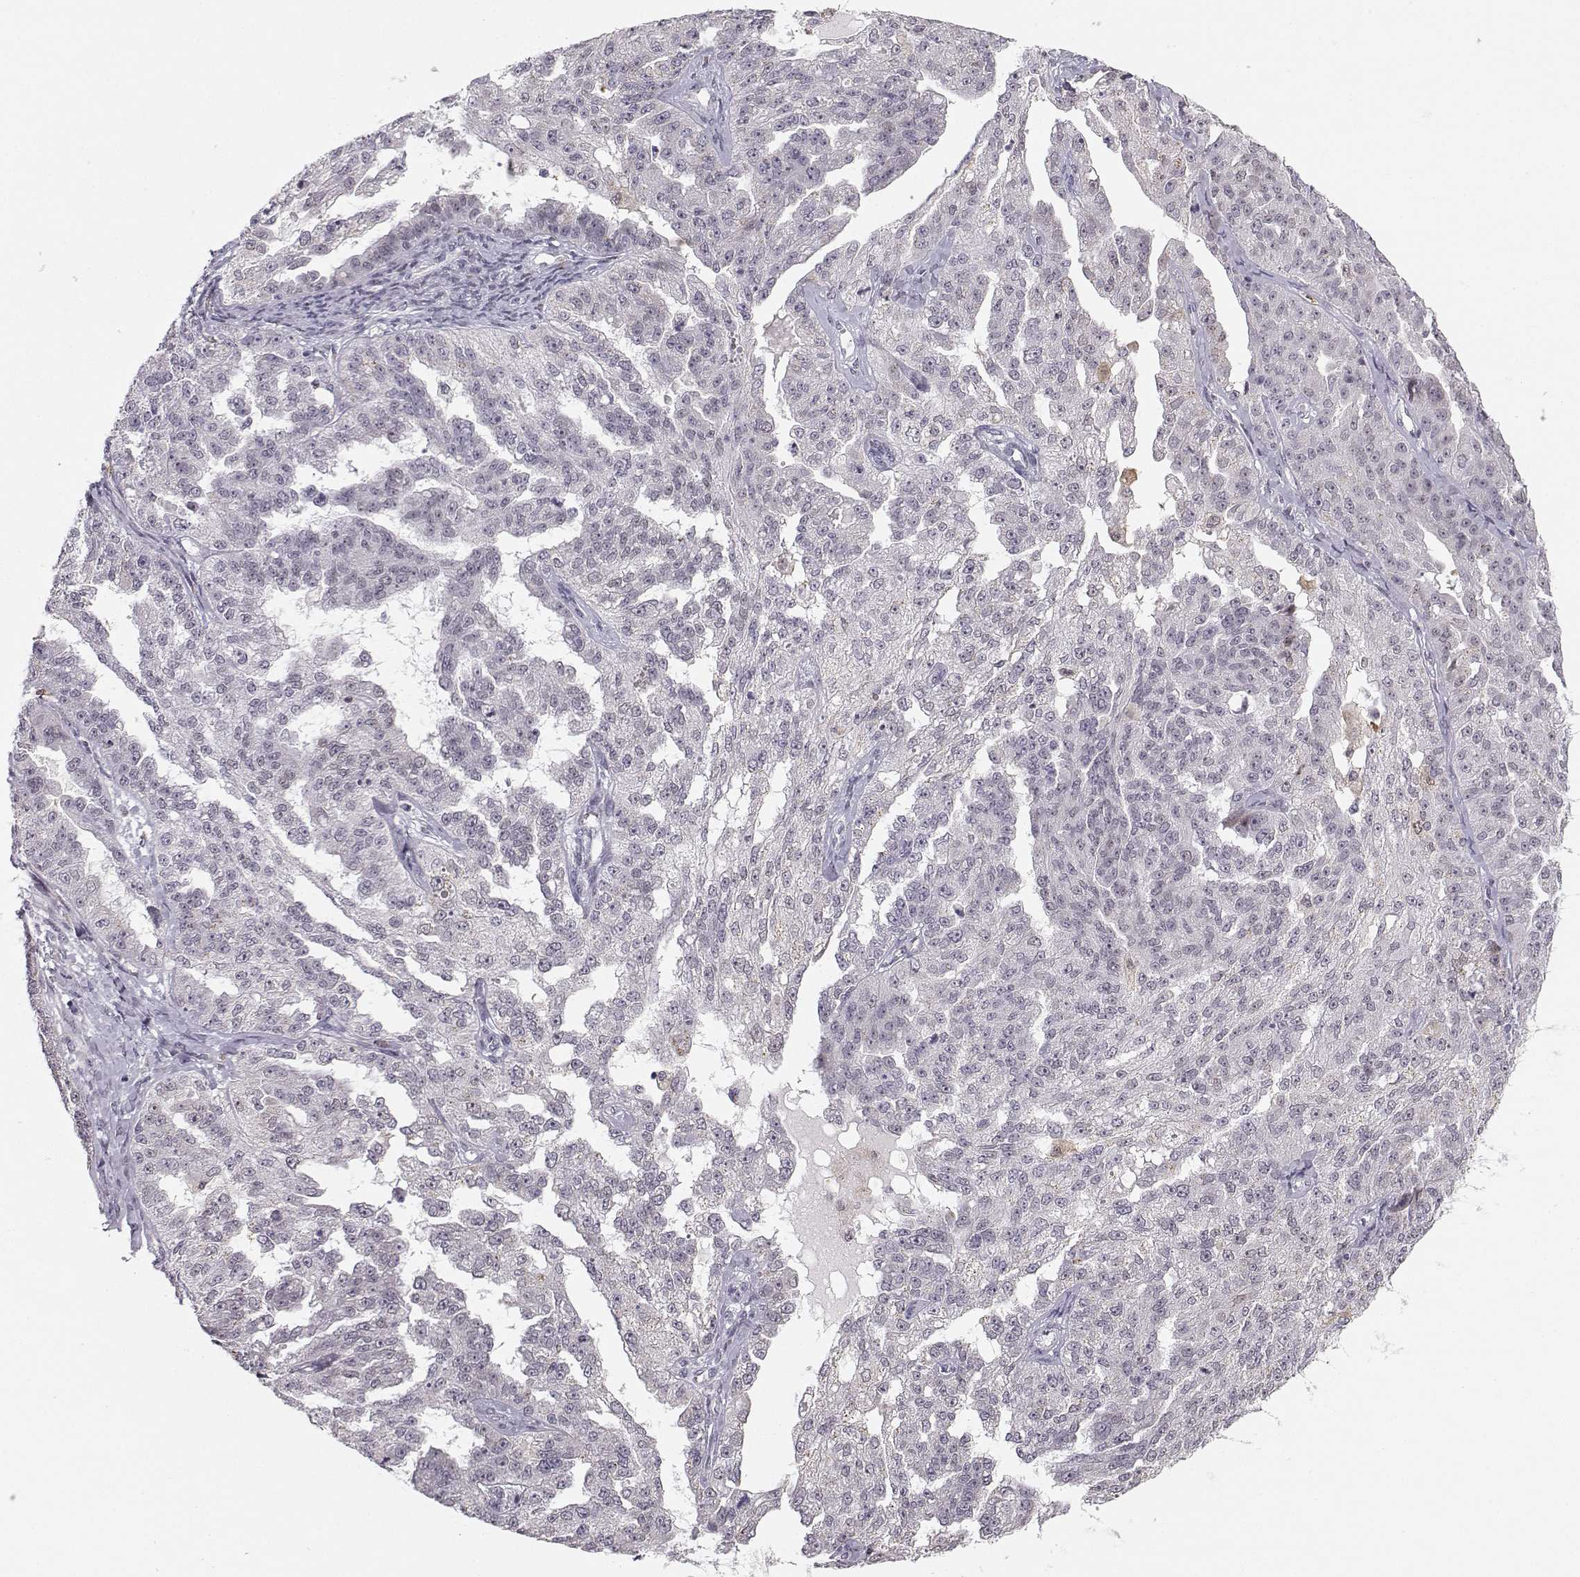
{"staining": {"intensity": "negative", "quantity": "none", "location": "none"}, "tissue": "ovarian cancer", "cell_type": "Tumor cells", "image_type": "cancer", "snomed": [{"axis": "morphology", "description": "Cystadenocarcinoma, serous, NOS"}, {"axis": "topography", "description": "Ovary"}], "caption": "DAB immunohistochemical staining of ovarian serous cystadenocarcinoma reveals no significant positivity in tumor cells. Brightfield microscopy of IHC stained with DAB (3,3'-diaminobenzidine) (brown) and hematoxylin (blue), captured at high magnification.", "gene": "HTR7", "patient": {"sex": "female", "age": 58}}